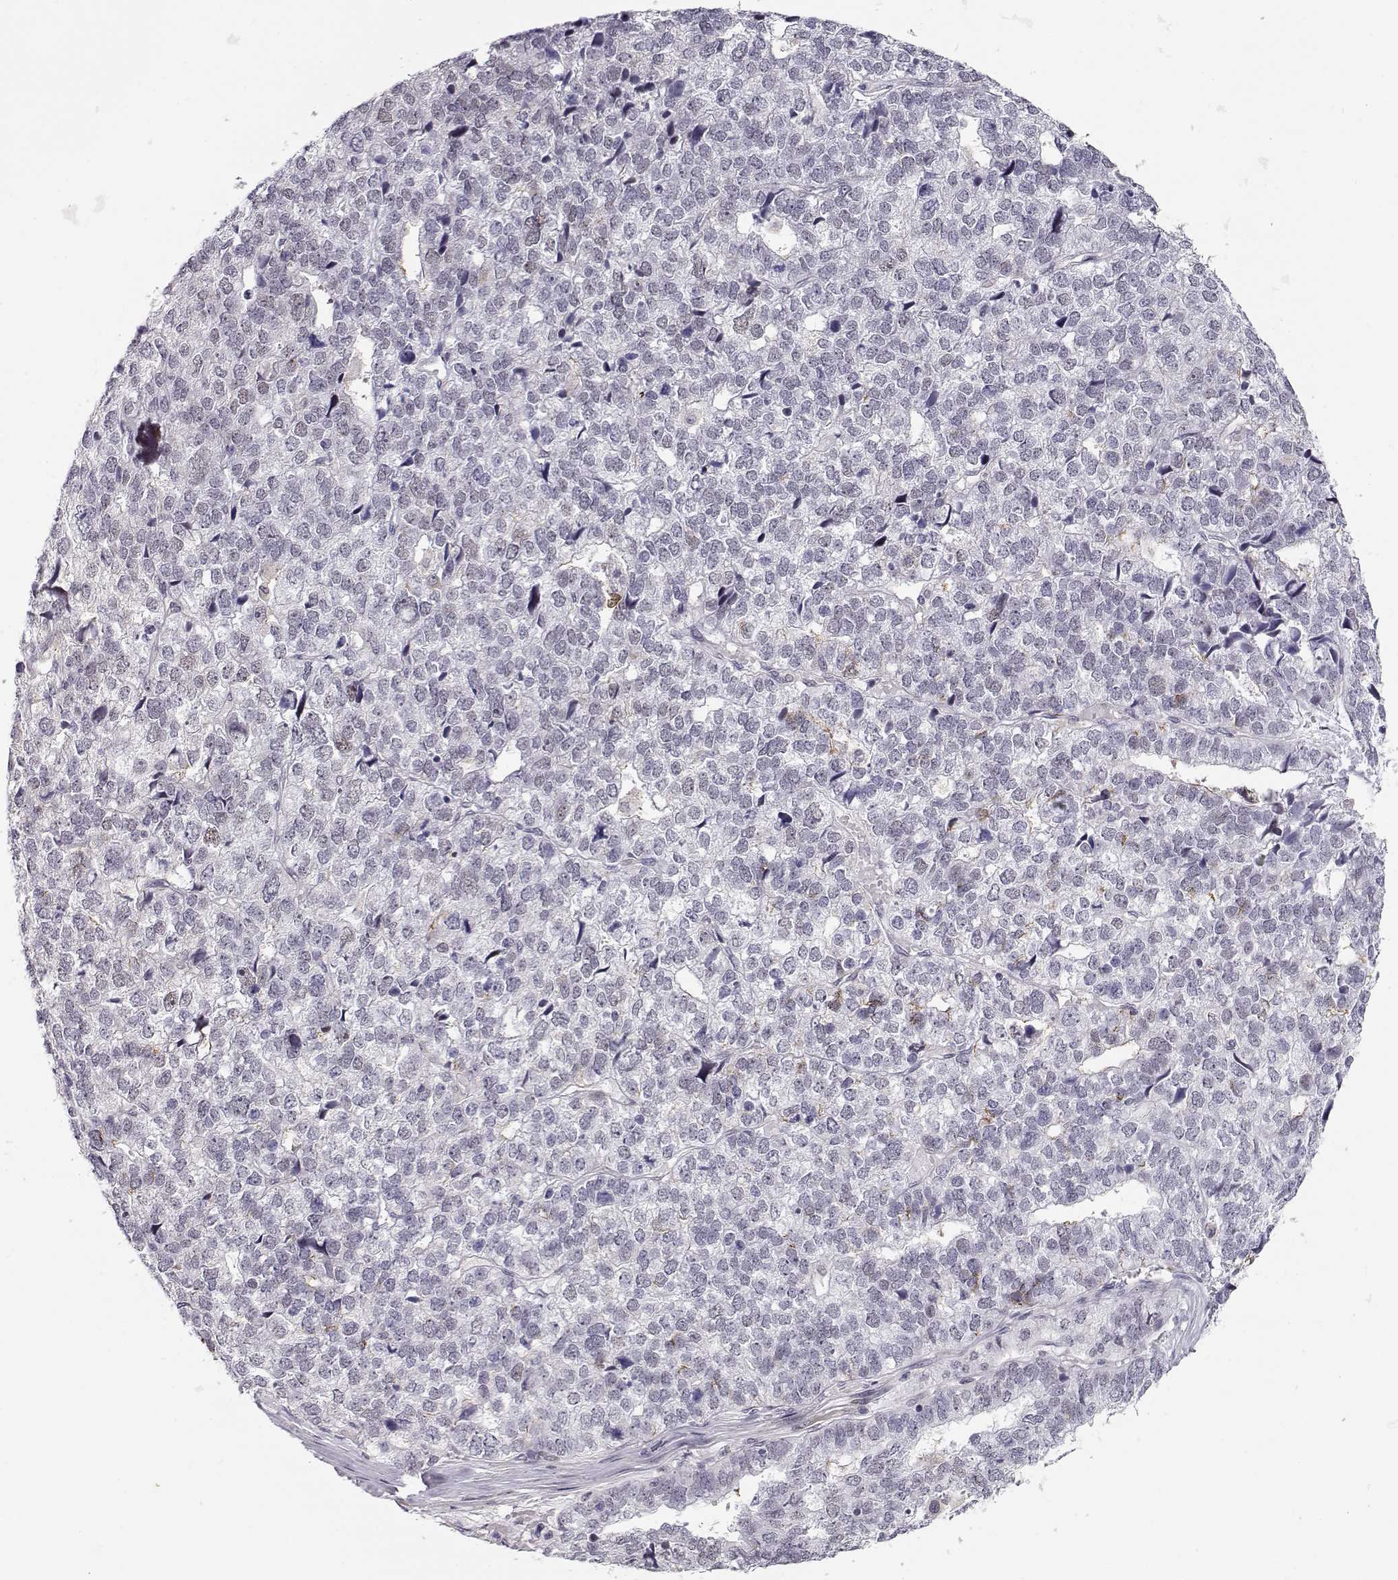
{"staining": {"intensity": "negative", "quantity": "none", "location": "none"}, "tissue": "stomach cancer", "cell_type": "Tumor cells", "image_type": "cancer", "snomed": [{"axis": "morphology", "description": "Adenocarcinoma, NOS"}, {"axis": "topography", "description": "Stomach"}], "caption": "Human stomach cancer stained for a protein using IHC reveals no expression in tumor cells.", "gene": "TEPP", "patient": {"sex": "male", "age": 69}}